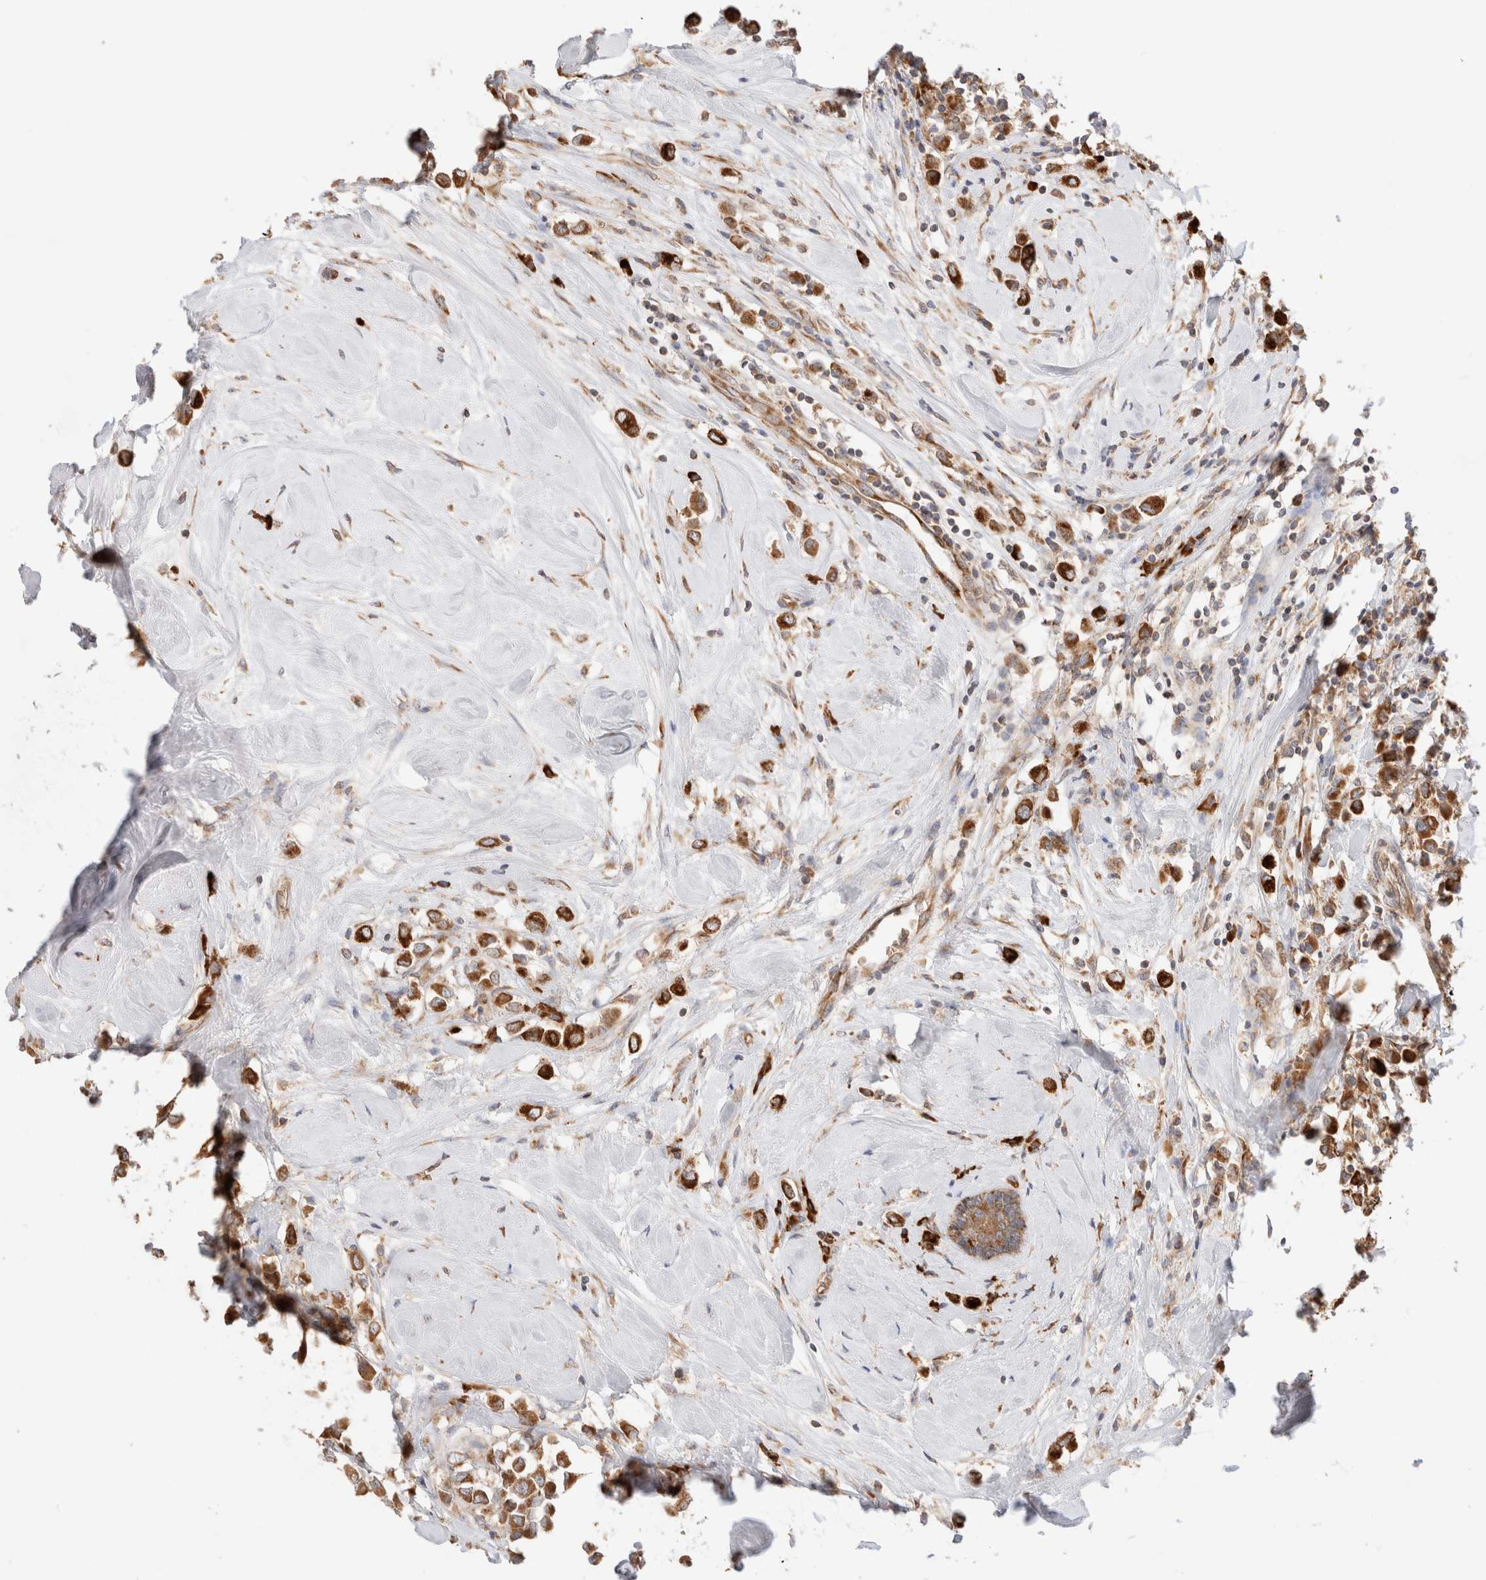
{"staining": {"intensity": "moderate", "quantity": ">75%", "location": "cytoplasmic/membranous"}, "tissue": "breast cancer", "cell_type": "Tumor cells", "image_type": "cancer", "snomed": [{"axis": "morphology", "description": "Duct carcinoma"}, {"axis": "topography", "description": "Breast"}], "caption": "Immunohistochemical staining of breast cancer (intraductal carcinoma) shows medium levels of moderate cytoplasmic/membranous protein expression in approximately >75% of tumor cells. (DAB (3,3'-diaminobenzidine) IHC, brown staining for protein, blue staining for nuclei).", "gene": "UTS2B", "patient": {"sex": "female", "age": 61}}